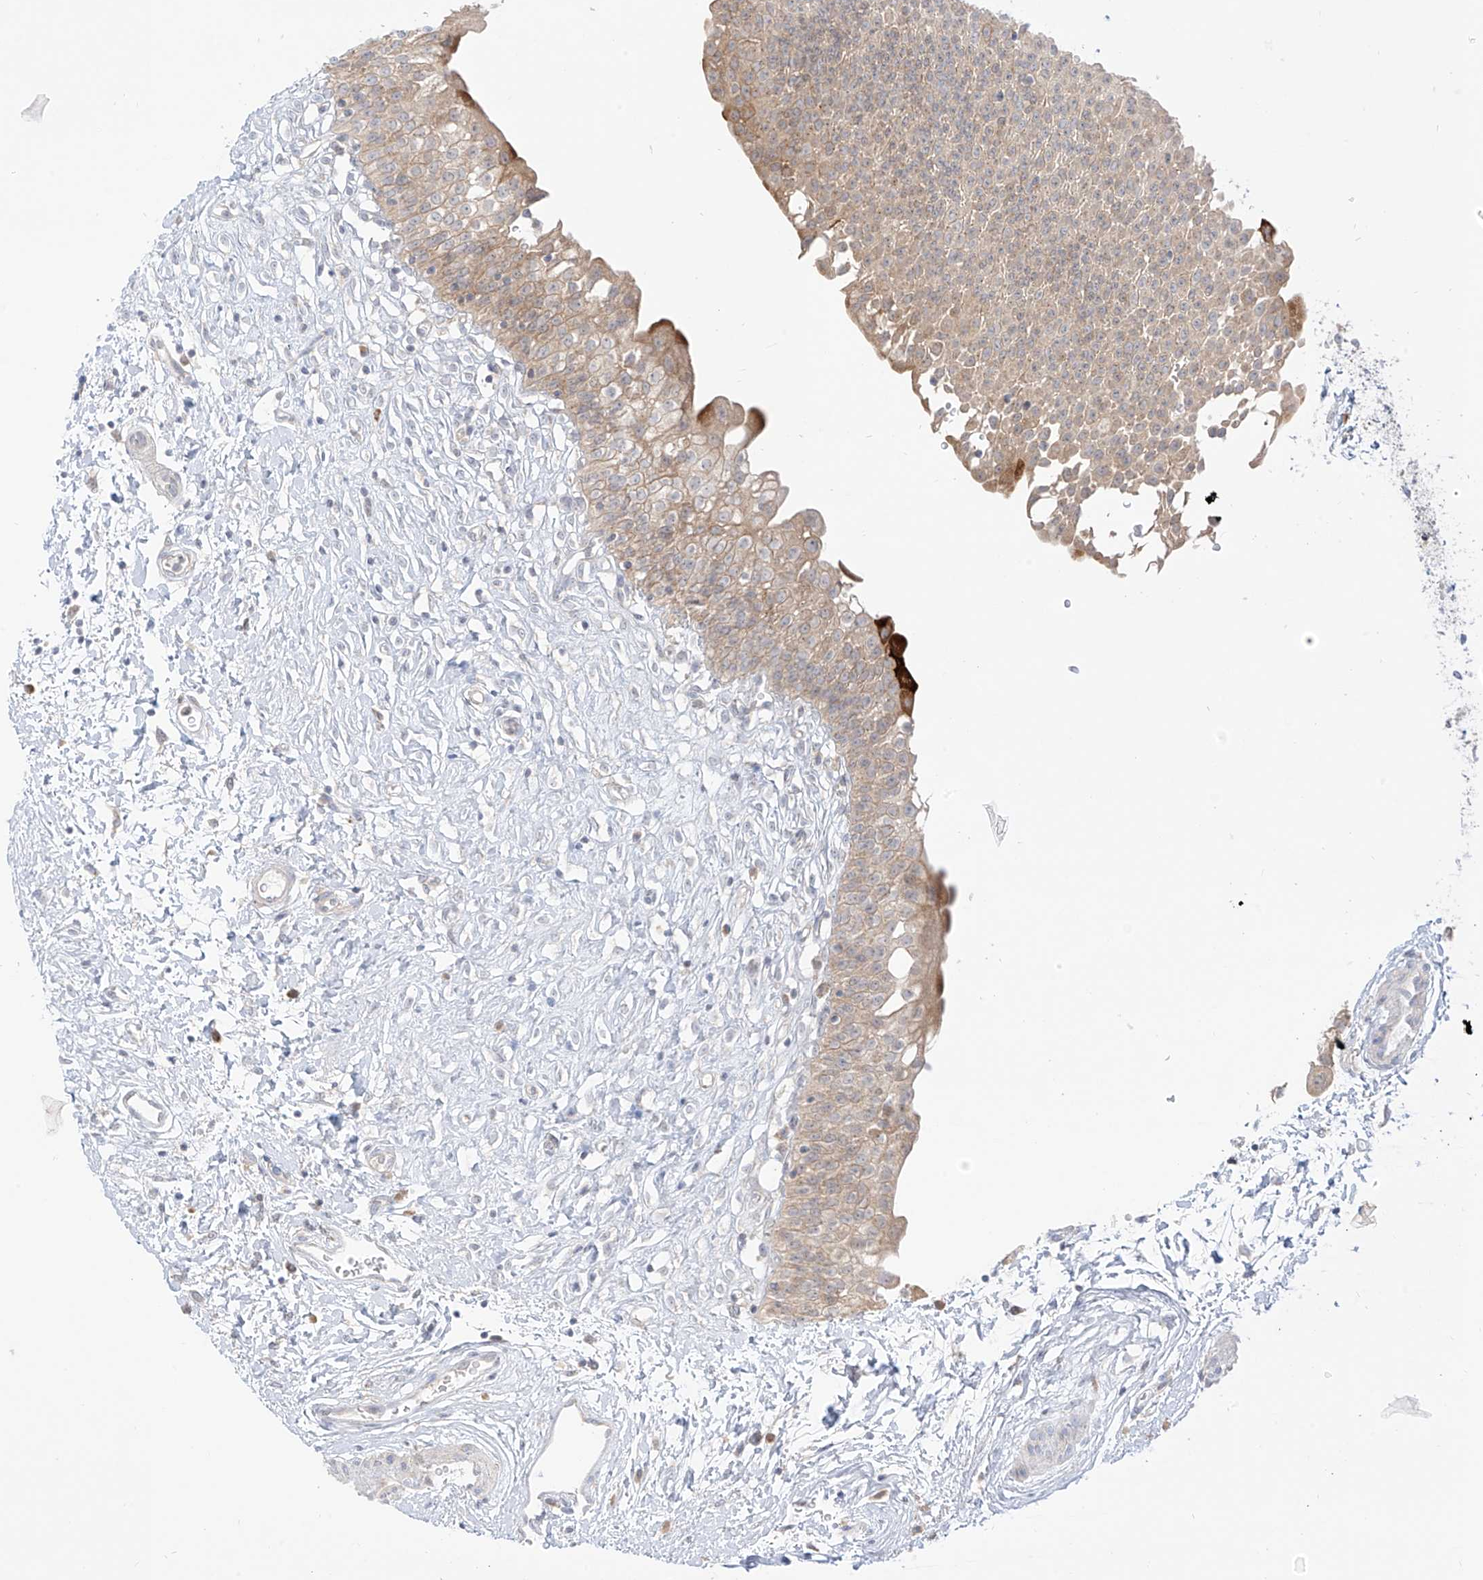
{"staining": {"intensity": "moderate", "quantity": "<25%", "location": "cytoplasmic/membranous"}, "tissue": "urinary bladder", "cell_type": "Urothelial cells", "image_type": "normal", "snomed": [{"axis": "morphology", "description": "Normal tissue, NOS"}, {"axis": "topography", "description": "Urinary bladder"}], "caption": "Moderate cytoplasmic/membranous positivity is appreciated in about <25% of urothelial cells in unremarkable urinary bladder.", "gene": "SYTL3", "patient": {"sex": "male", "age": 51}}